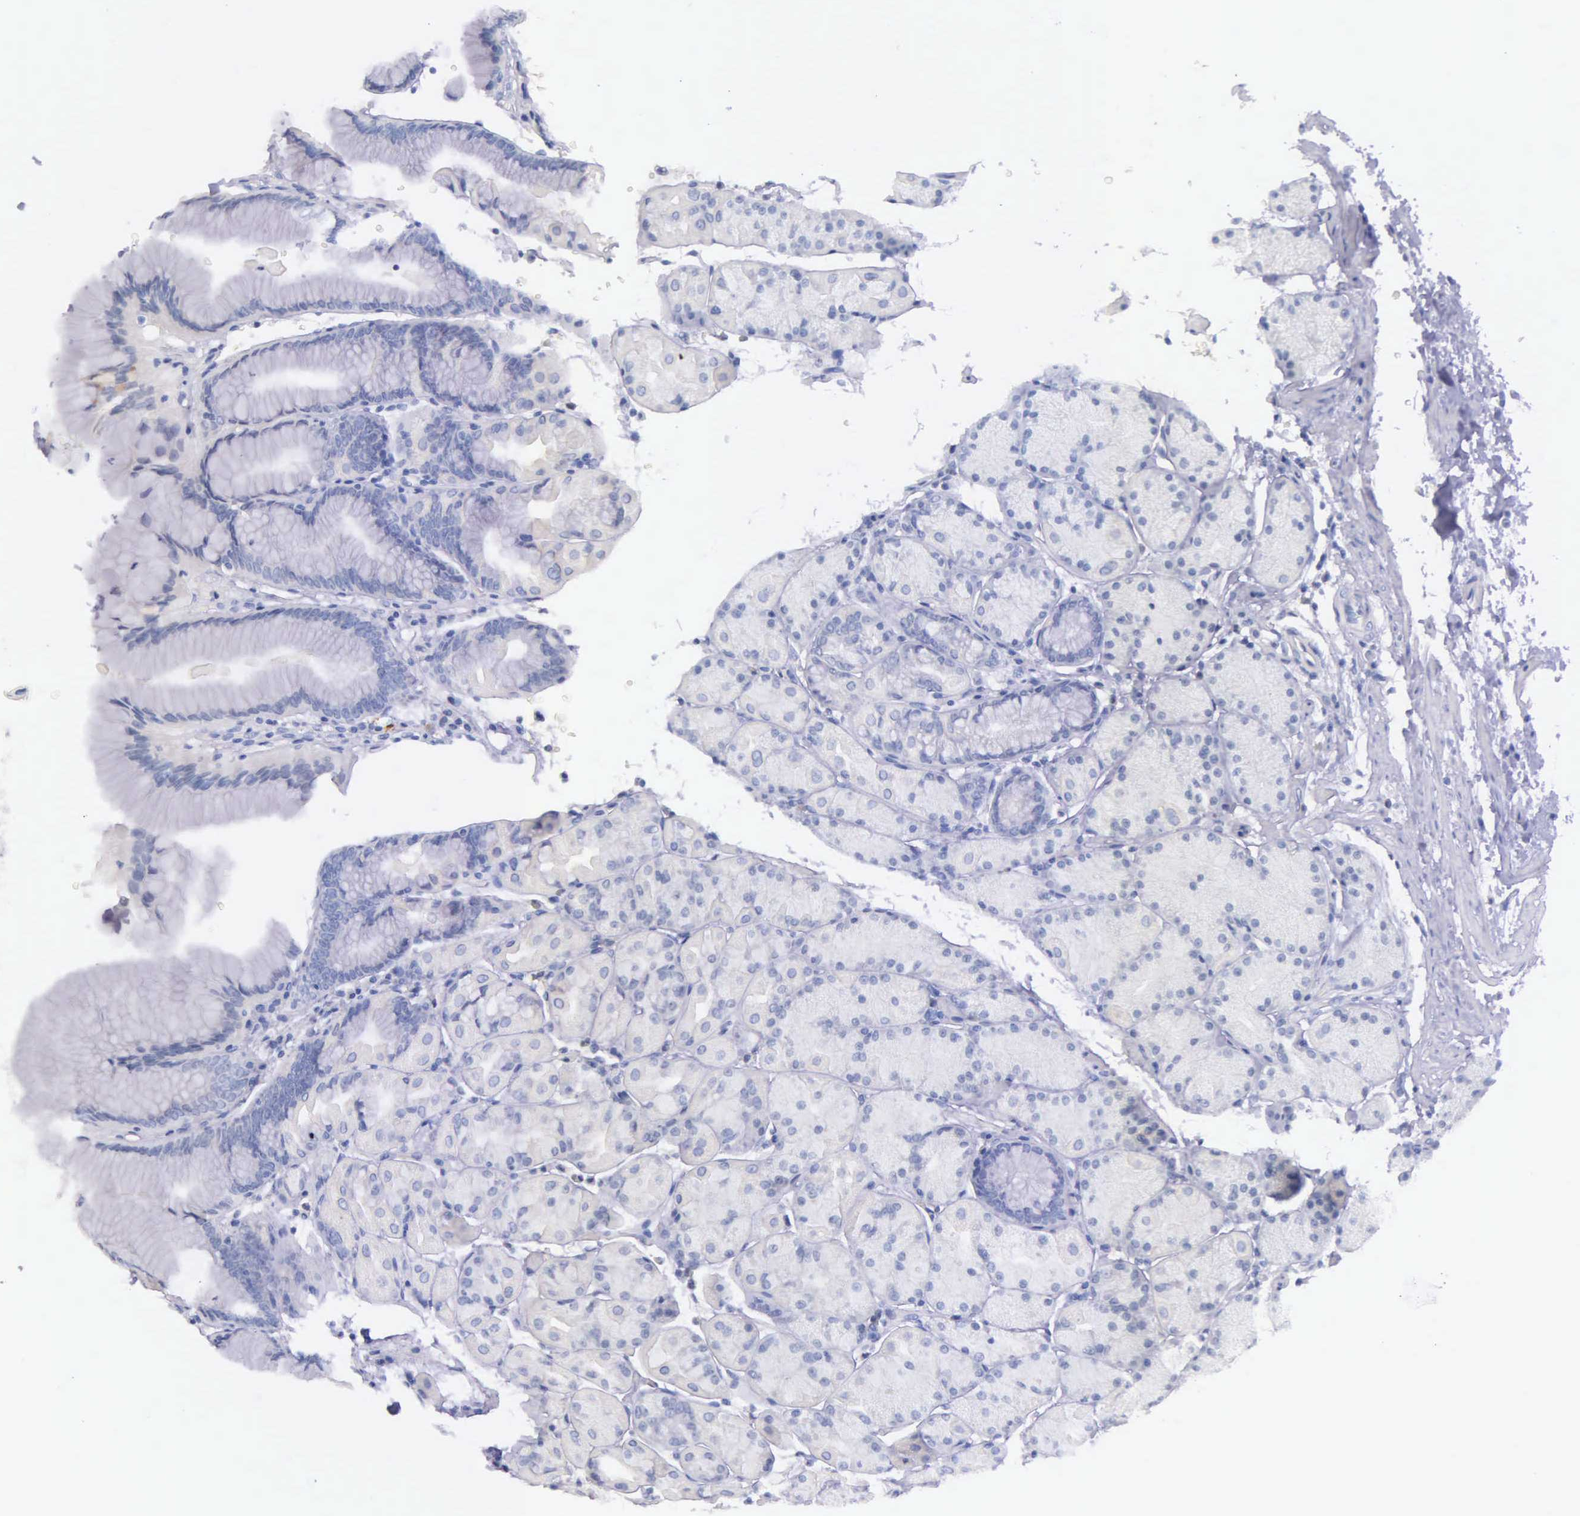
{"staining": {"intensity": "negative", "quantity": "none", "location": "none"}, "tissue": "stomach", "cell_type": "Glandular cells", "image_type": "normal", "snomed": [{"axis": "morphology", "description": "Normal tissue, NOS"}, {"axis": "topography", "description": "Stomach, upper"}], "caption": "A micrograph of human stomach is negative for staining in glandular cells. (DAB immunohistochemistry (IHC) with hematoxylin counter stain).", "gene": "THSD7A", "patient": {"sex": "male", "age": 57}}